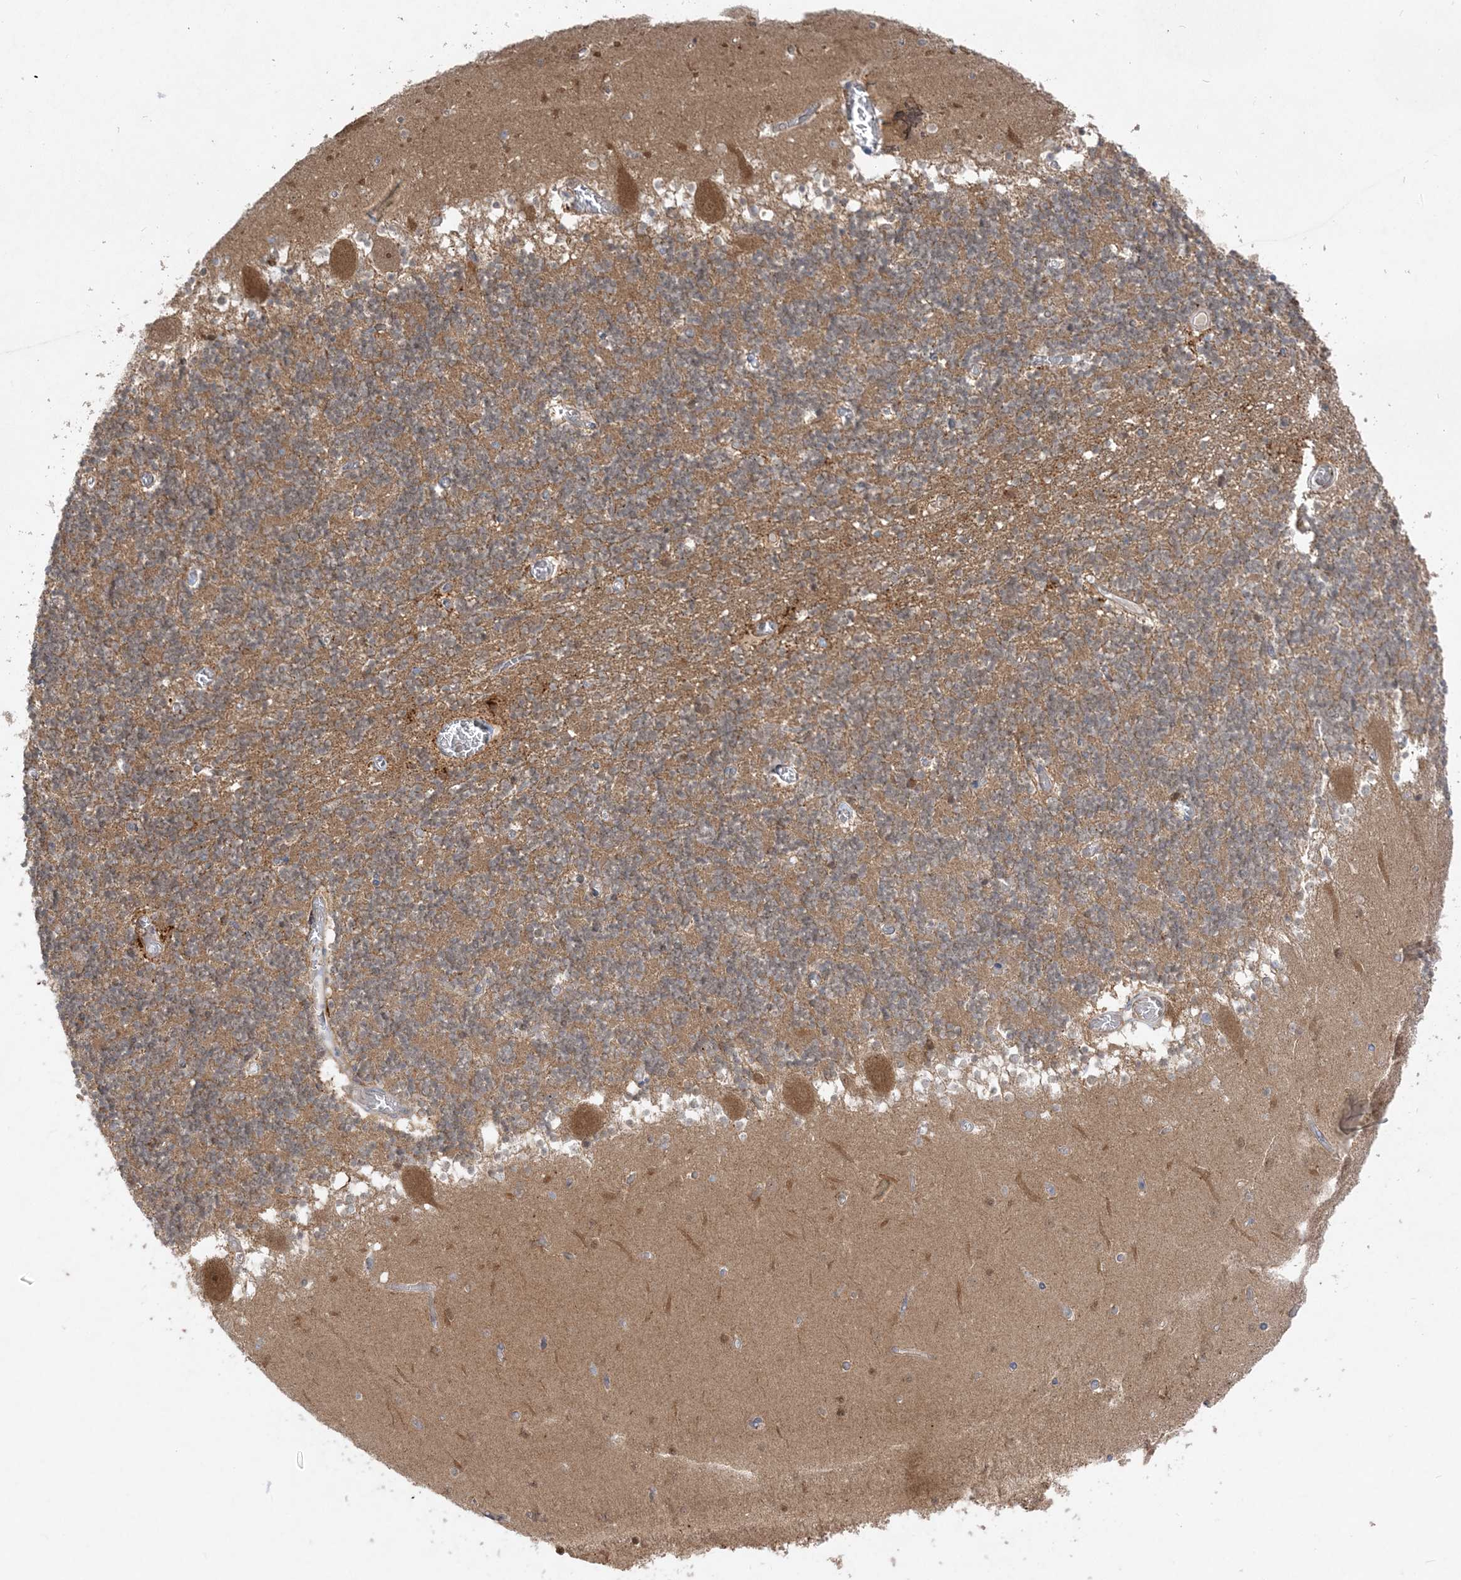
{"staining": {"intensity": "moderate", "quantity": ">75%", "location": "cytoplasmic/membranous"}, "tissue": "cerebellum", "cell_type": "Cells in granular layer", "image_type": "normal", "snomed": [{"axis": "morphology", "description": "Normal tissue, NOS"}, {"axis": "topography", "description": "Cerebellum"}], "caption": "Human cerebellum stained with a brown dye displays moderate cytoplasmic/membranous positive positivity in about >75% of cells in granular layer.", "gene": "INPP1", "patient": {"sex": "female", "age": 28}}